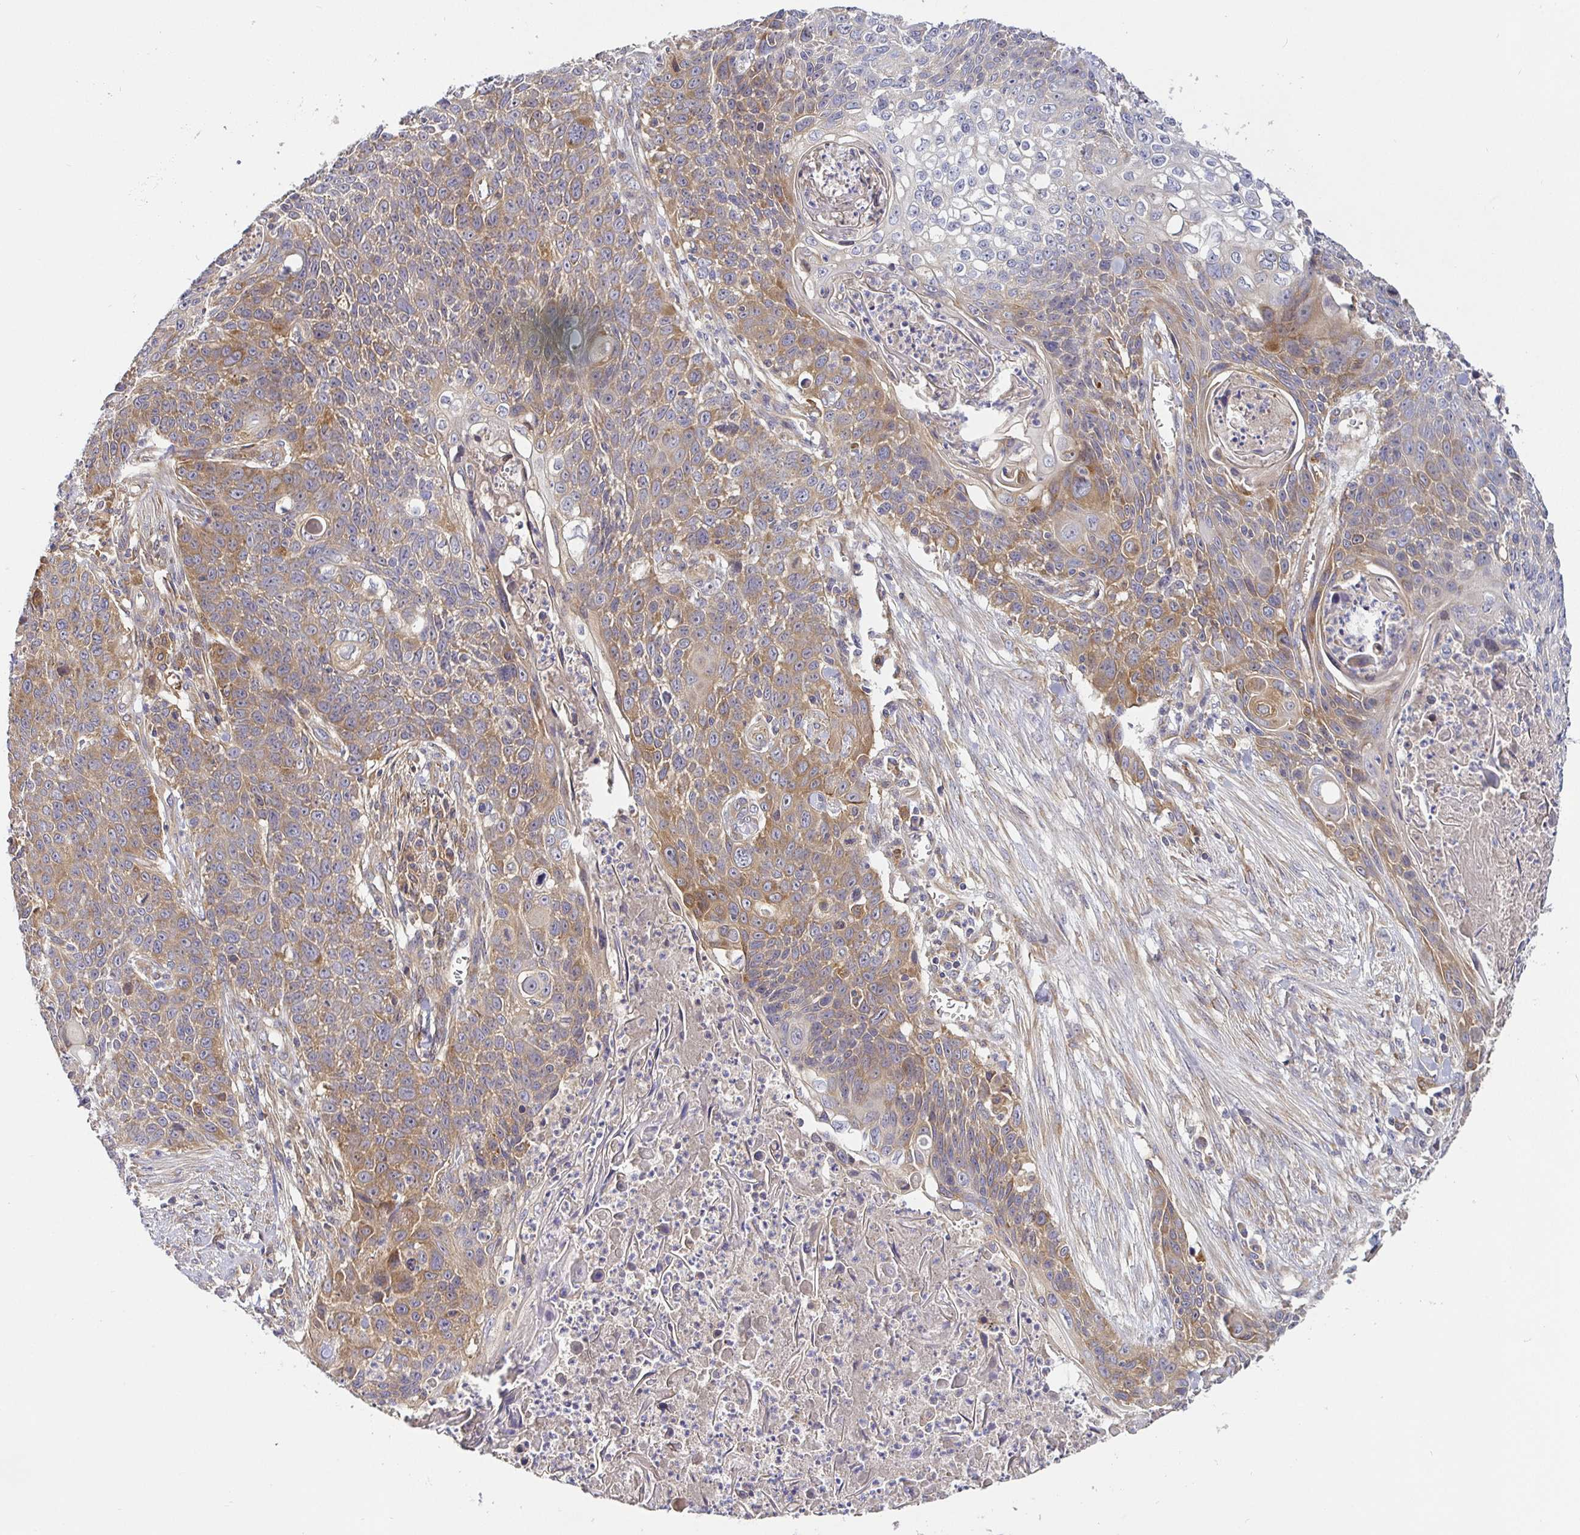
{"staining": {"intensity": "moderate", "quantity": ">75%", "location": "cytoplasmic/membranous"}, "tissue": "lung cancer", "cell_type": "Tumor cells", "image_type": "cancer", "snomed": [{"axis": "morphology", "description": "Squamous cell carcinoma, NOS"}, {"axis": "morphology", "description": "Squamous cell carcinoma, metastatic, NOS"}, {"axis": "topography", "description": "Lung"}, {"axis": "topography", "description": "Pleura, NOS"}], "caption": "Approximately >75% of tumor cells in lung cancer (metastatic squamous cell carcinoma) display moderate cytoplasmic/membranous protein staining as visualized by brown immunohistochemical staining.", "gene": "SNX8", "patient": {"sex": "male", "age": 72}}